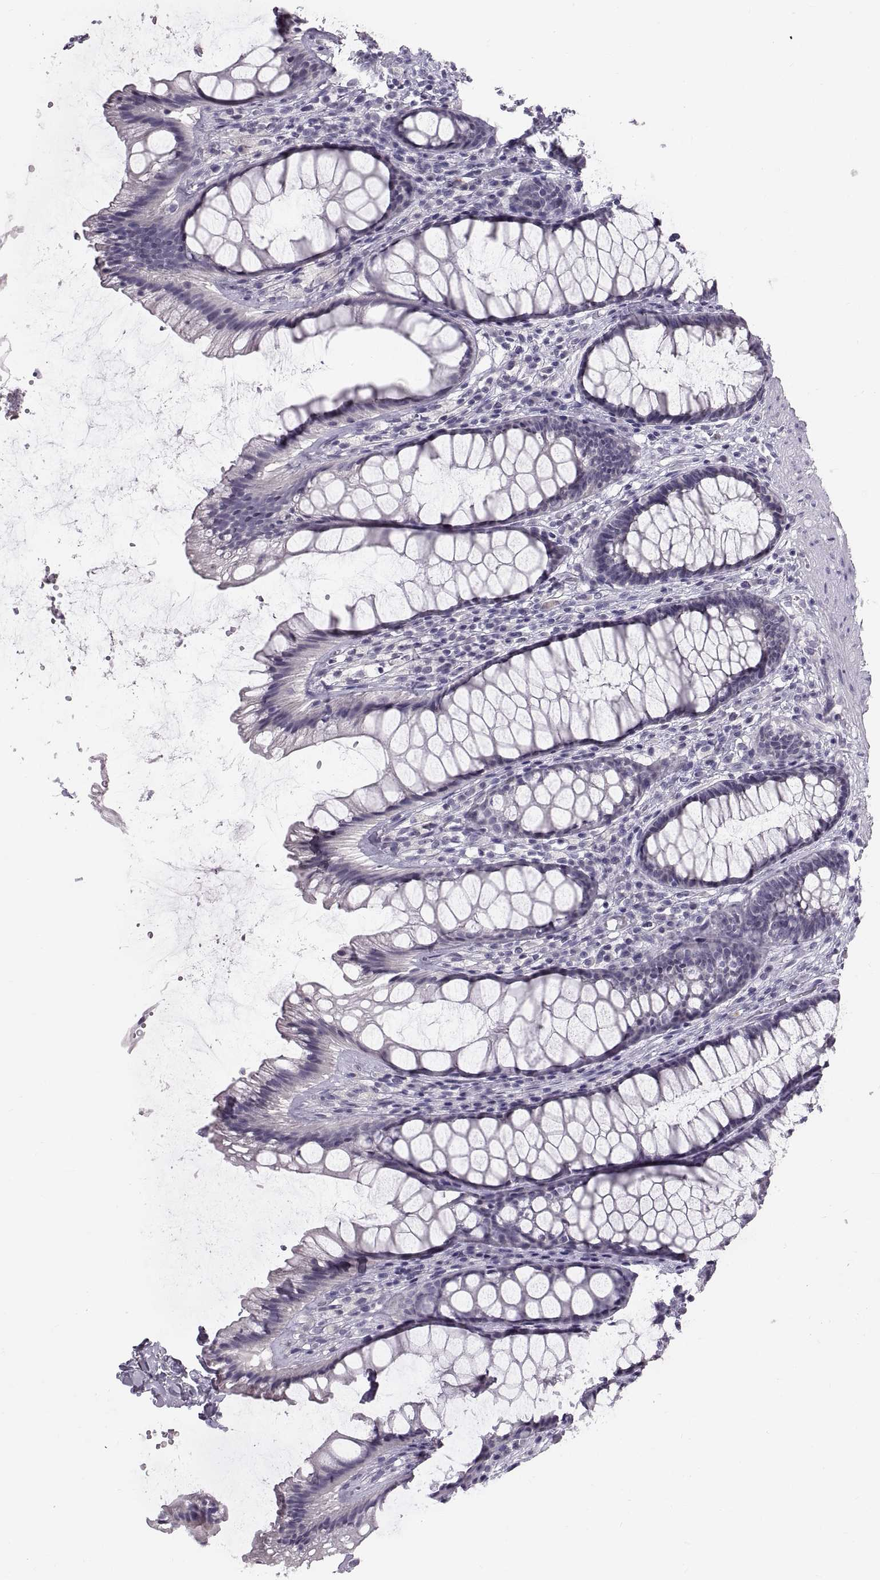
{"staining": {"intensity": "negative", "quantity": "none", "location": "none"}, "tissue": "rectum", "cell_type": "Glandular cells", "image_type": "normal", "snomed": [{"axis": "morphology", "description": "Normal tissue, NOS"}, {"axis": "topography", "description": "Rectum"}], "caption": "Glandular cells are negative for brown protein staining in benign rectum. (Stains: DAB IHC with hematoxylin counter stain, Microscopy: brightfield microscopy at high magnification).", "gene": "SPACDR", "patient": {"sex": "male", "age": 72}}